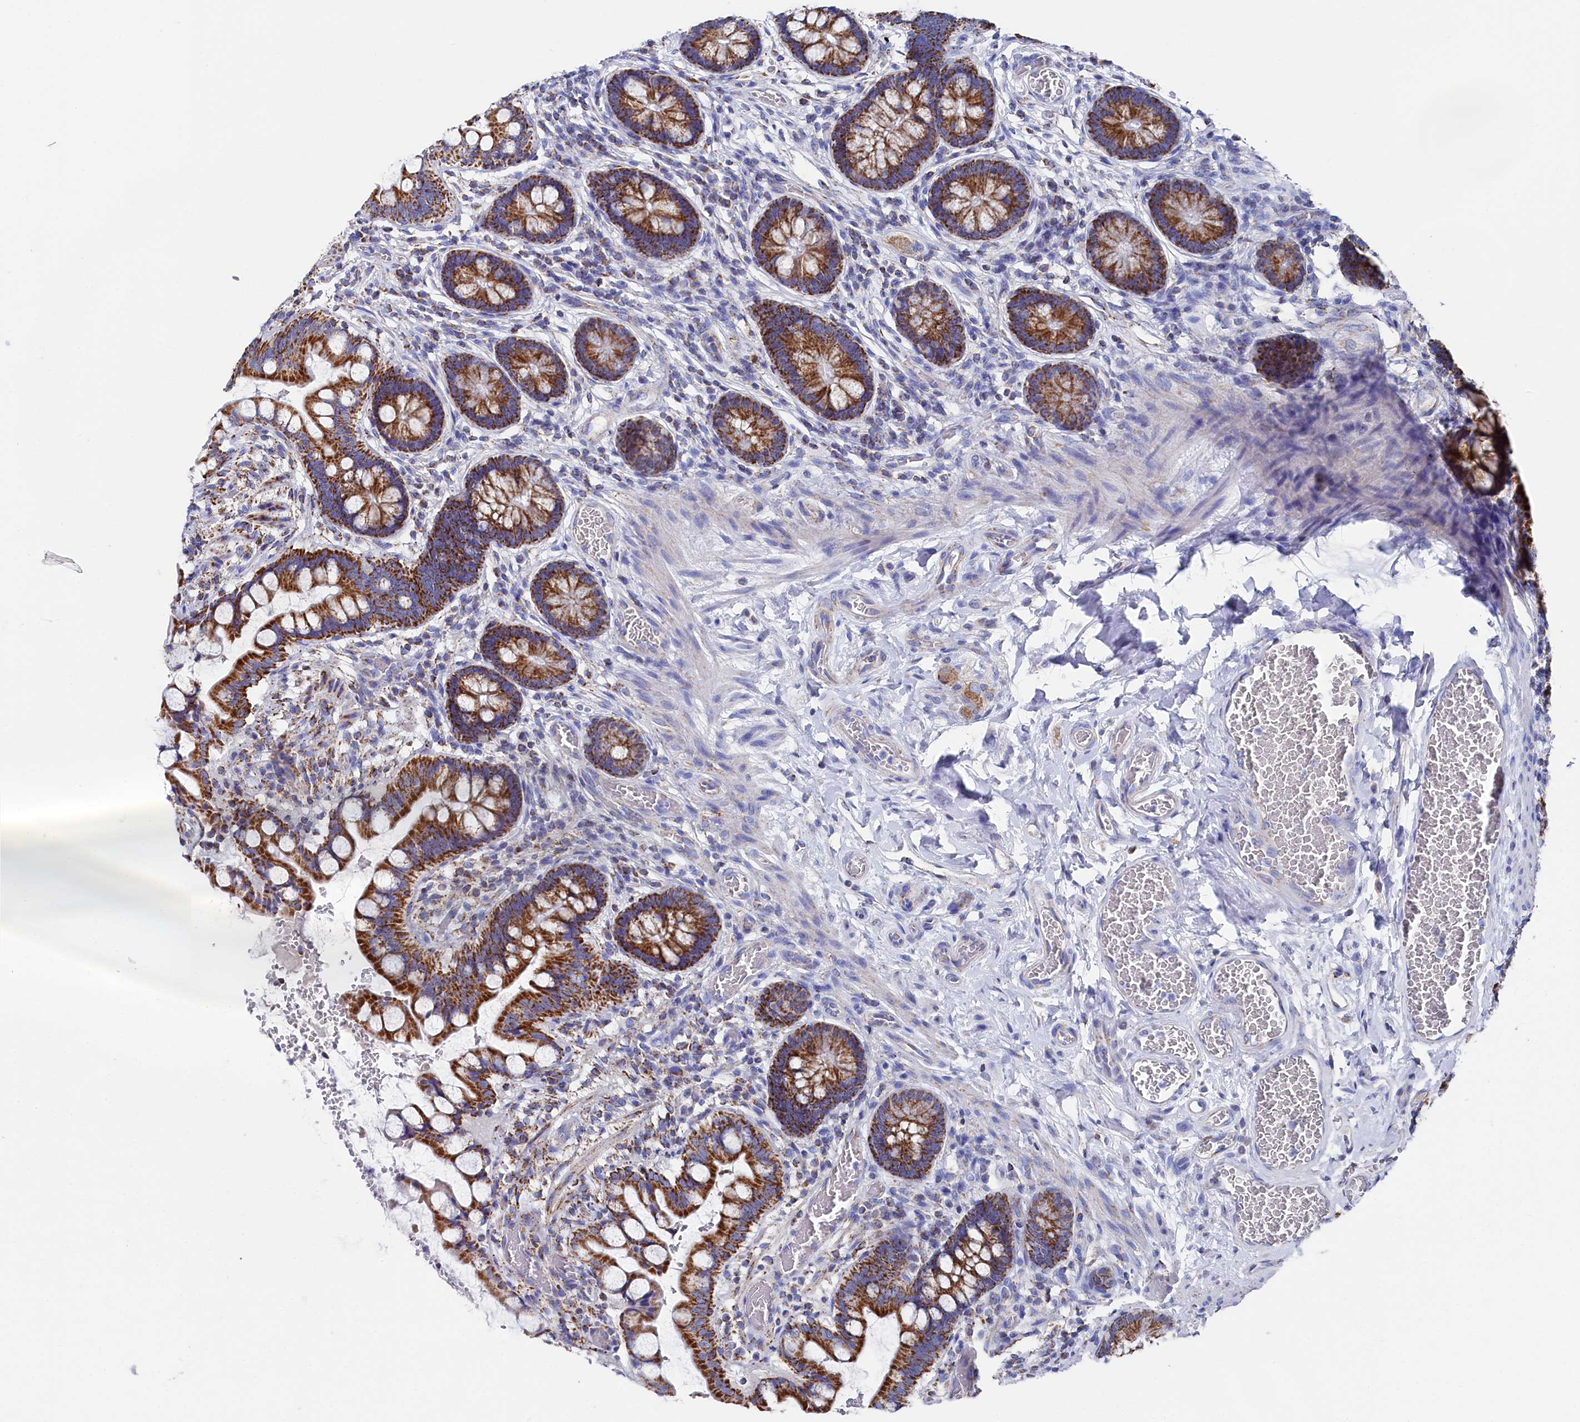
{"staining": {"intensity": "strong", "quantity": ">75%", "location": "cytoplasmic/membranous"}, "tissue": "small intestine", "cell_type": "Glandular cells", "image_type": "normal", "snomed": [{"axis": "morphology", "description": "Normal tissue, NOS"}, {"axis": "topography", "description": "Small intestine"}], "caption": "High-magnification brightfield microscopy of normal small intestine stained with DAB (3,3'-diaminobenzidine) (brown) and counterstained with hematoxylin (blue). glandular cells exhibit strong cytoplasmic/membranous expression is identified in about>75% of cells. The protein of interest is stained brown, and the nuclei are stained in blue (DAB IHC with brightfield microscopy, high magnification).", "gene": "MMAB", "patient": {"sex": "male", "age": 52}}